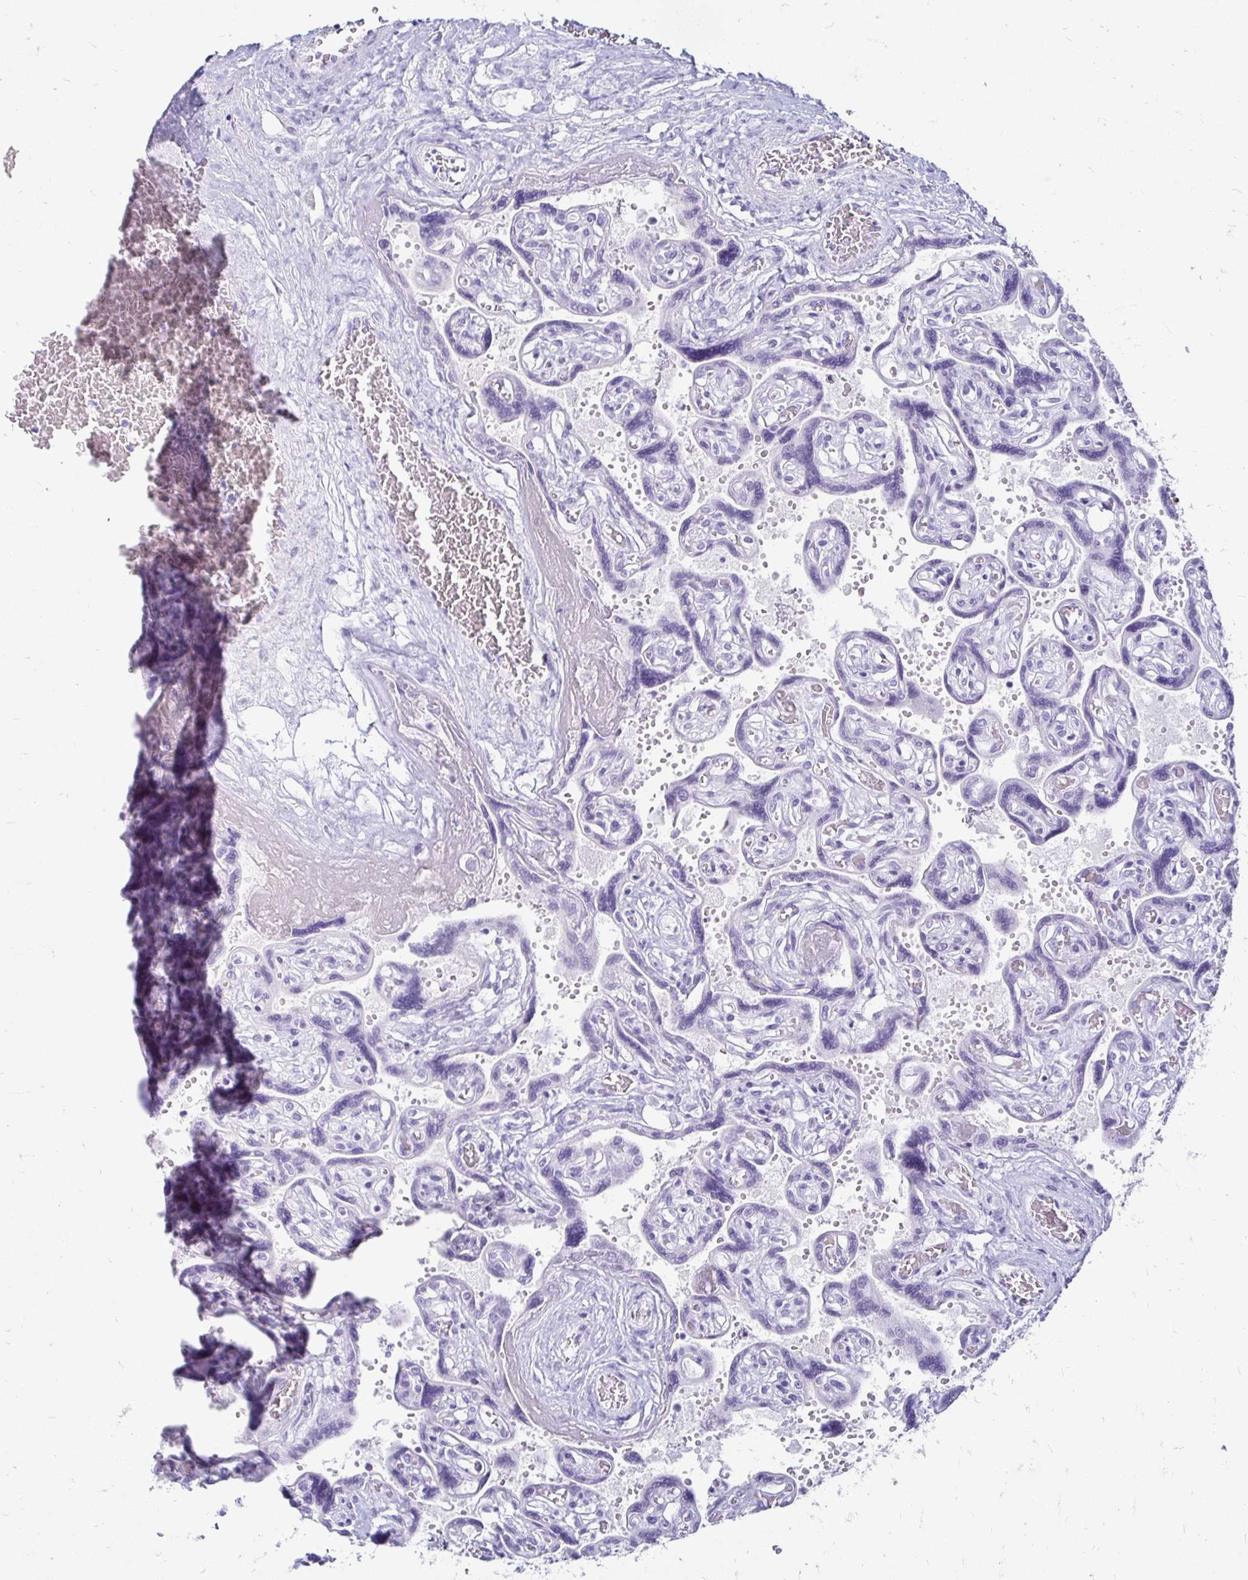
{"staining": {"intensity": "negative", "quantity": "none", "location": "none"}, "tissue": "placenta", "cell_type": "Decidual cells", "image_type": "normal", "snomed": [{"axis": "morphology", "description": "Normal tissue, NOS"}, {"axis": "topography", "description": "Placenta"}], "caption": "This is an immunohistochemistry (IHC) histopathology image of normal placenta. There is no positivity in decidual cells.", "gene": "CST6", "patient": {"sex": "female", "age": 32}}